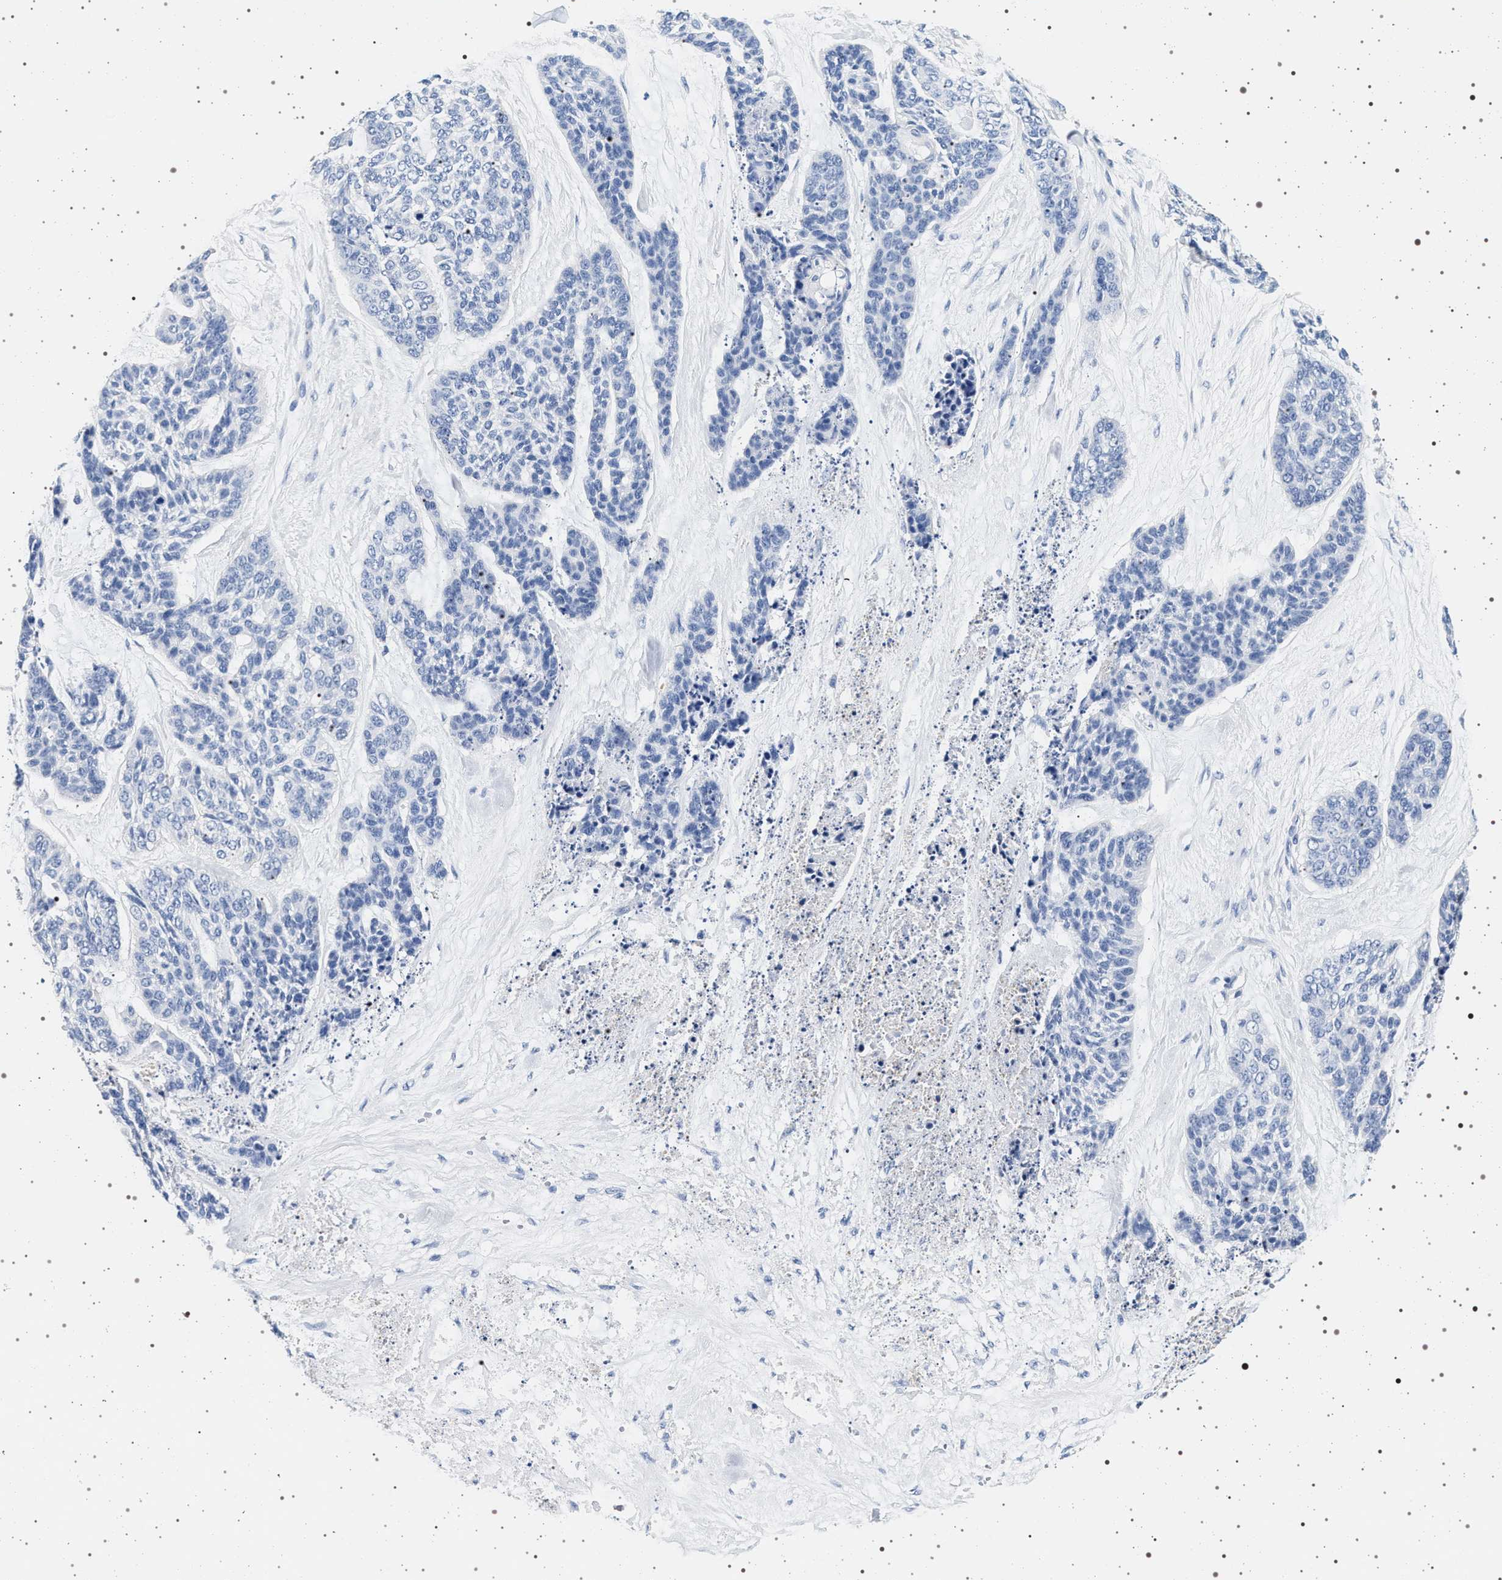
{"staining": {"intensity": "negative", "quantity": "none", "location": "none"}, "tissue": "skin cancer", "cell_type": "Tumor cells", "image_type": "cancer", "snomed": [{"axis": "morphology", "description": "Basal cell carcinoma"}, {"axis": "topography", "description": "Skin"}], "caption": "The immunohistochemistry histopathology image has no significant staining in tumor cells of basal cell carcinoma (skin) tissue.", "gene": "HSD17B1", "patient": {"sex": "female", "age": 64}}